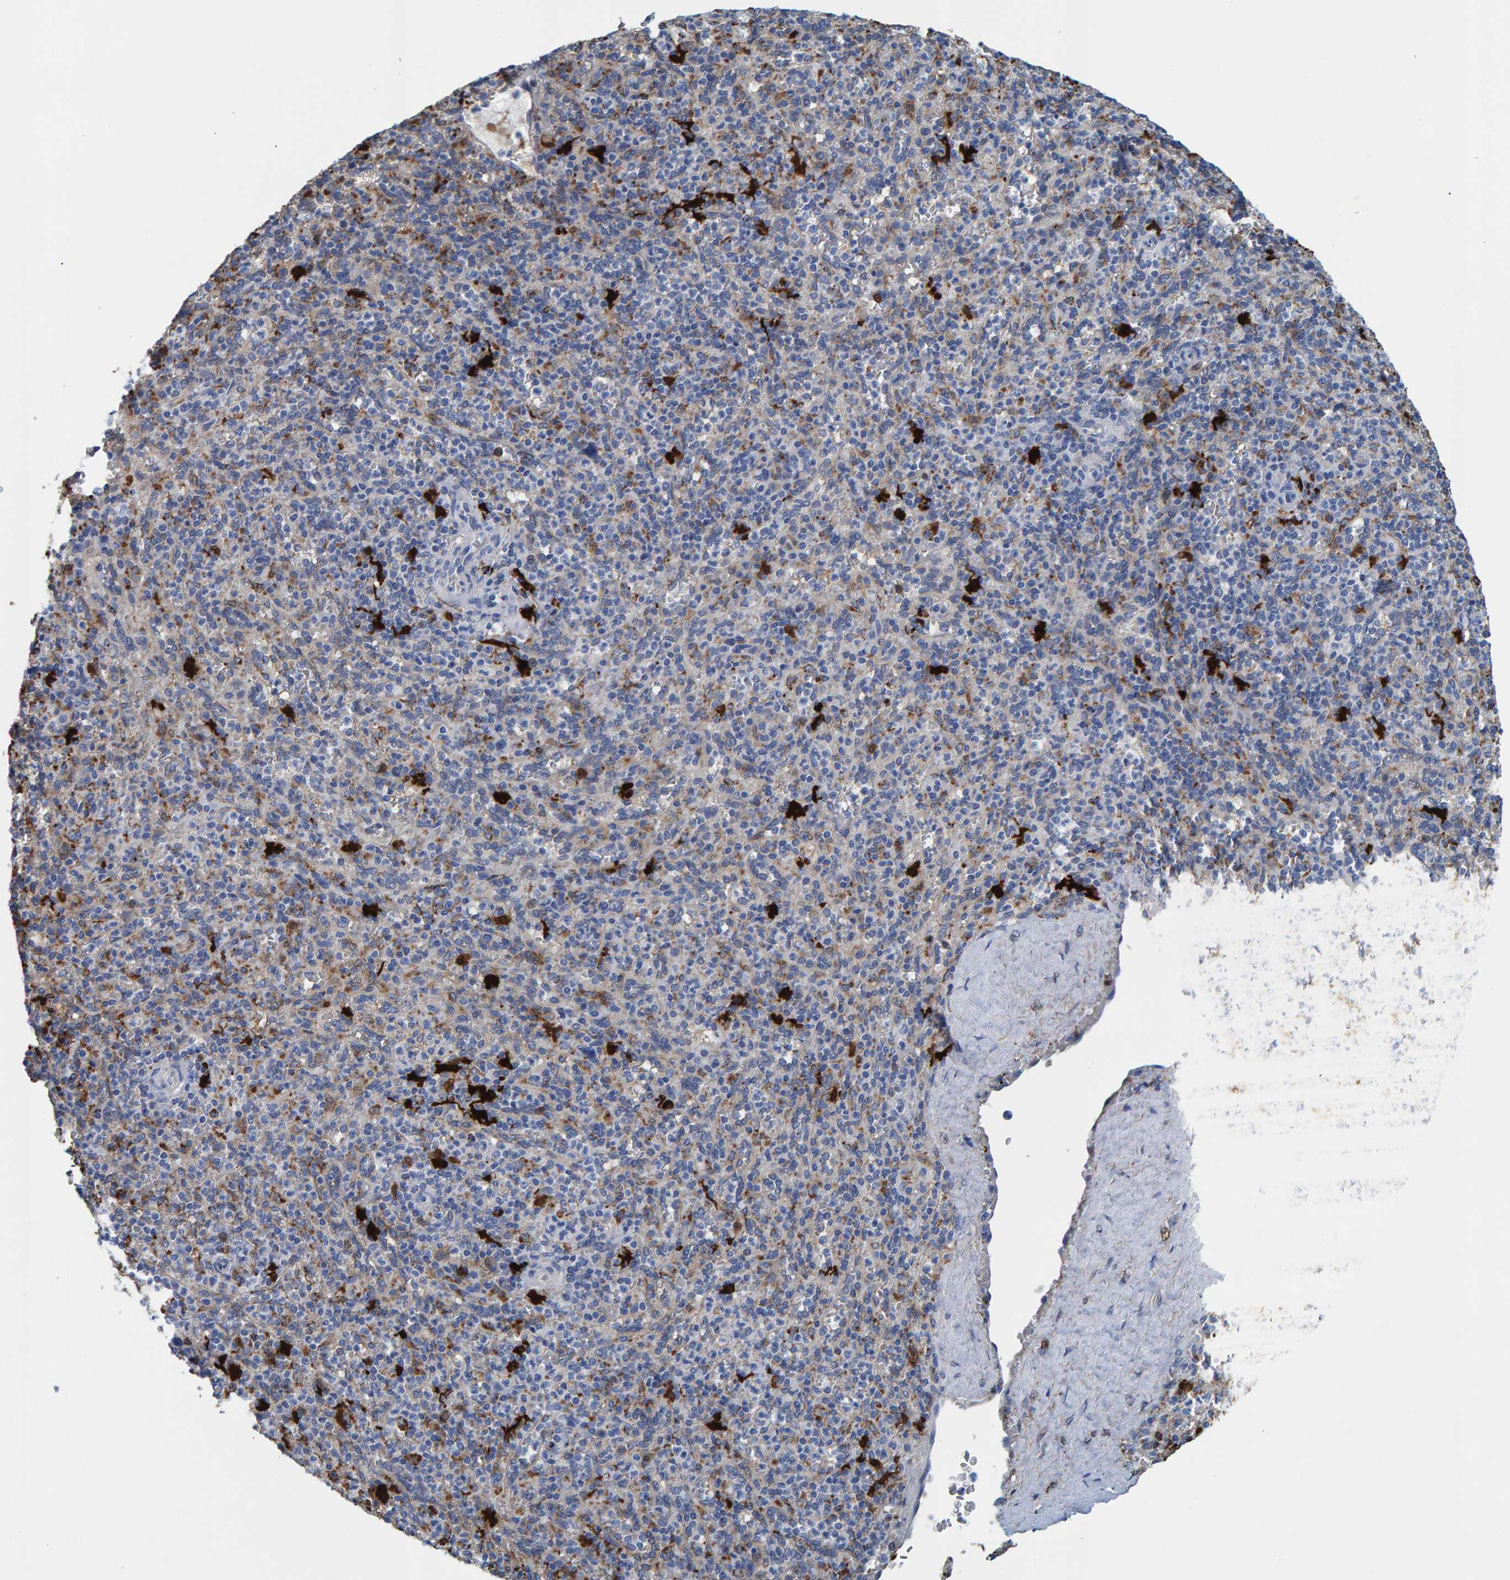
{"staining": {"intensity": "strong", "quantity": "<25%", "location": "cytoplasmic/membranous,nuclear"}, "tissue": "spleen", "cell_type": "Cells in red pulp", "image_type": "normal", "snomed": [{"axis": "morphology", "description": "Normal tissue, NOS"}, {"axis": "topography", "description": "Spleen"}], "caption": "IHC image of unremarkable human spleen stained for a protein (brown), which exhibits medium levels of strong cytoplasmic/membranous,nuclear expression in approximately <25% of cells in red pulp.", "gene": "IDO1", "patient": {"sex": "male", "age": 36}}